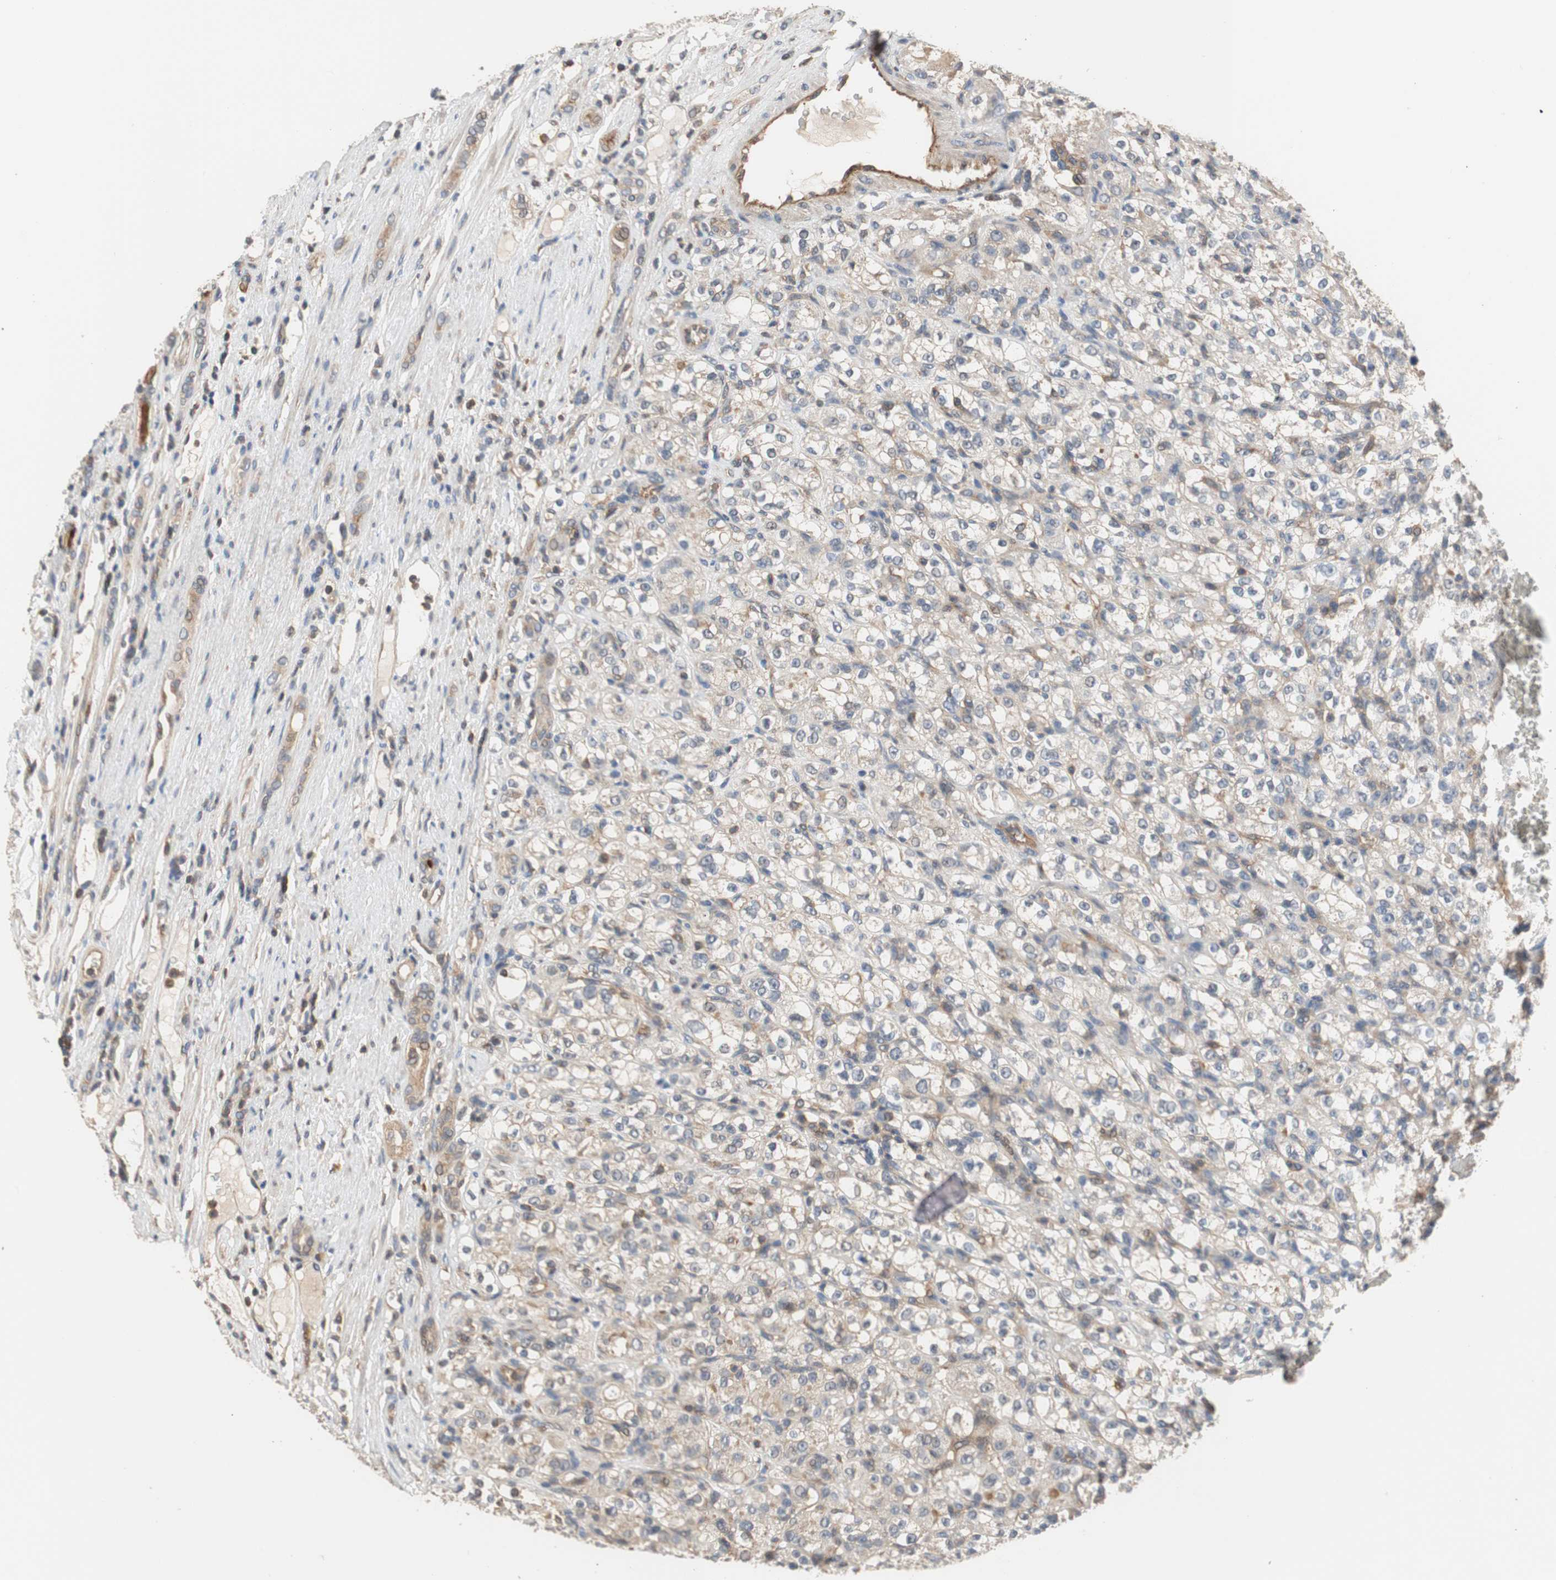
{"staining": {"intensity": "weak", "quantity": "25%-75%", "location": "cytoplasmic/membranous"}, "tissue": "renal cancer", "cell_type": "Tumor cells", "image_type": "cancer", "snomed": [{"axis": "morphology", "description": "Normal tissue, NOS"}, {"axis": "morphology", "description": "Adenocarcinoma, NOS"}, {"axis": "topography", "description": "Kidney"}], "caption": "IHC micrograph of neoplastic tissue: human renal cancer (adenocarcinoma) stained using IHC reveals low levels of weak protein expression localized specifically in the cytoplasmic/membranous of tumor cells, appearing as a cytoplasmic/membranous brown color.", "gene": "MAP4K2", "patient": {"sex": "male", "age": 61}}